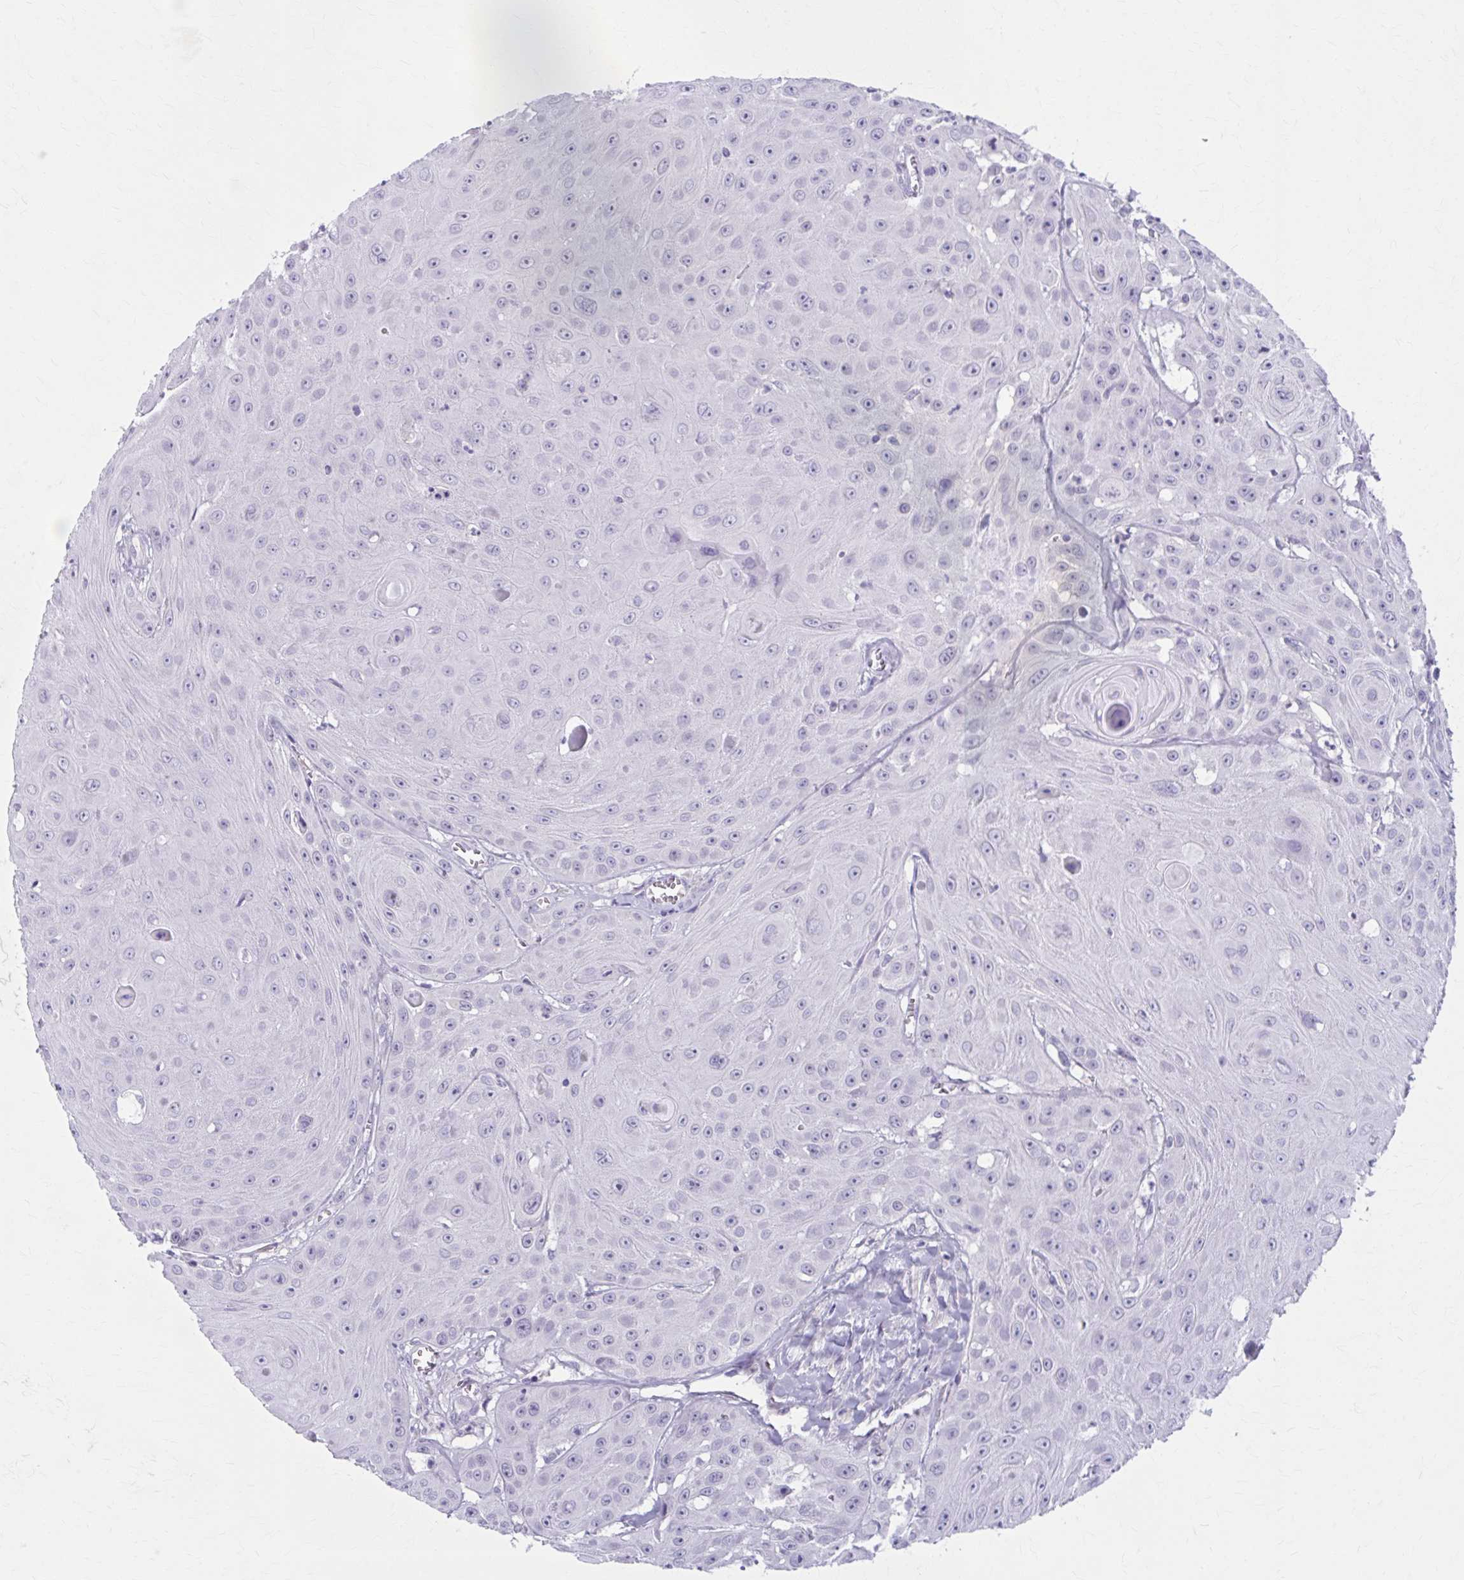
{"staining": {"intensity": "negative", "quantity": "none", "location": "none"}, "tissue": "head and neck cancer", "cell_type": "Tumor cells", "image_type": "cancer", "snomed": [{"axis": "morphology", "description": "Squamous cell carcinoma, NOS"}, {"axis": "topography", "description": "Oral tissue"}, {"axis": "topography", "description": "Head-Neck"}], "caption": "This is an IHC histopathology image of human head and neck squamous cell carcinoma. There is no staining in tumor cells.", "gene": "CCDC105", "patient": {"sex": "male", "age": 81}}